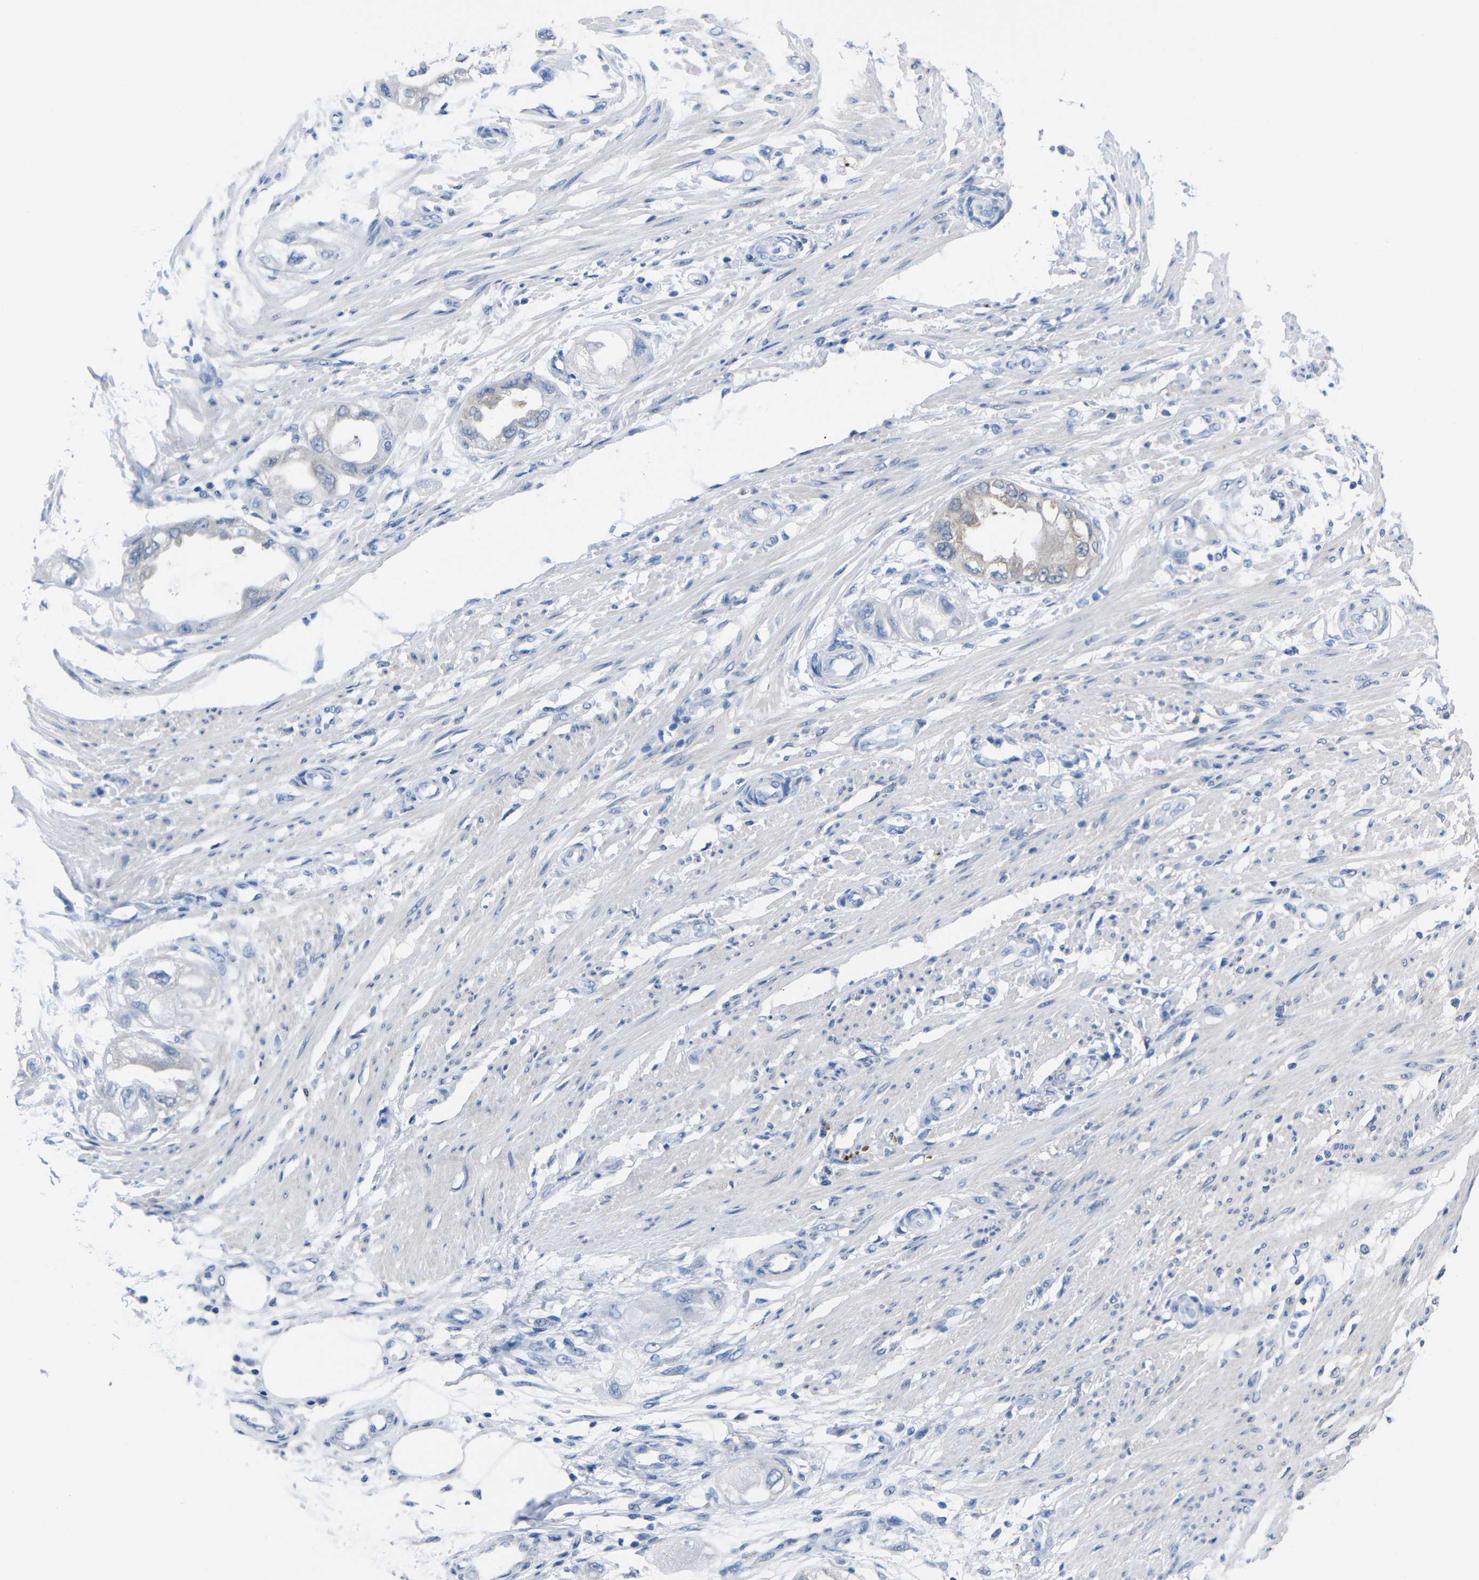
{"staining": {"intensity": "negative", "quantity": "none", "location": "none"}, "tissue": "endometrial cancer", "cell_type": "Tumor cells", "image_type": "cancer", "snomed": [{"axis": "morphology", "description": "Adenocarcinoma, NOS"}, {"axis": "topography", "description": "Endometrium"}], "caption": "Immunohistochemical staining of human endometrial cancer (adenocarcinoma) exhibits no significant positivity in tumor cells.", "gene": "PEBP1", "patient": {"sex": "female", "age": 67}}